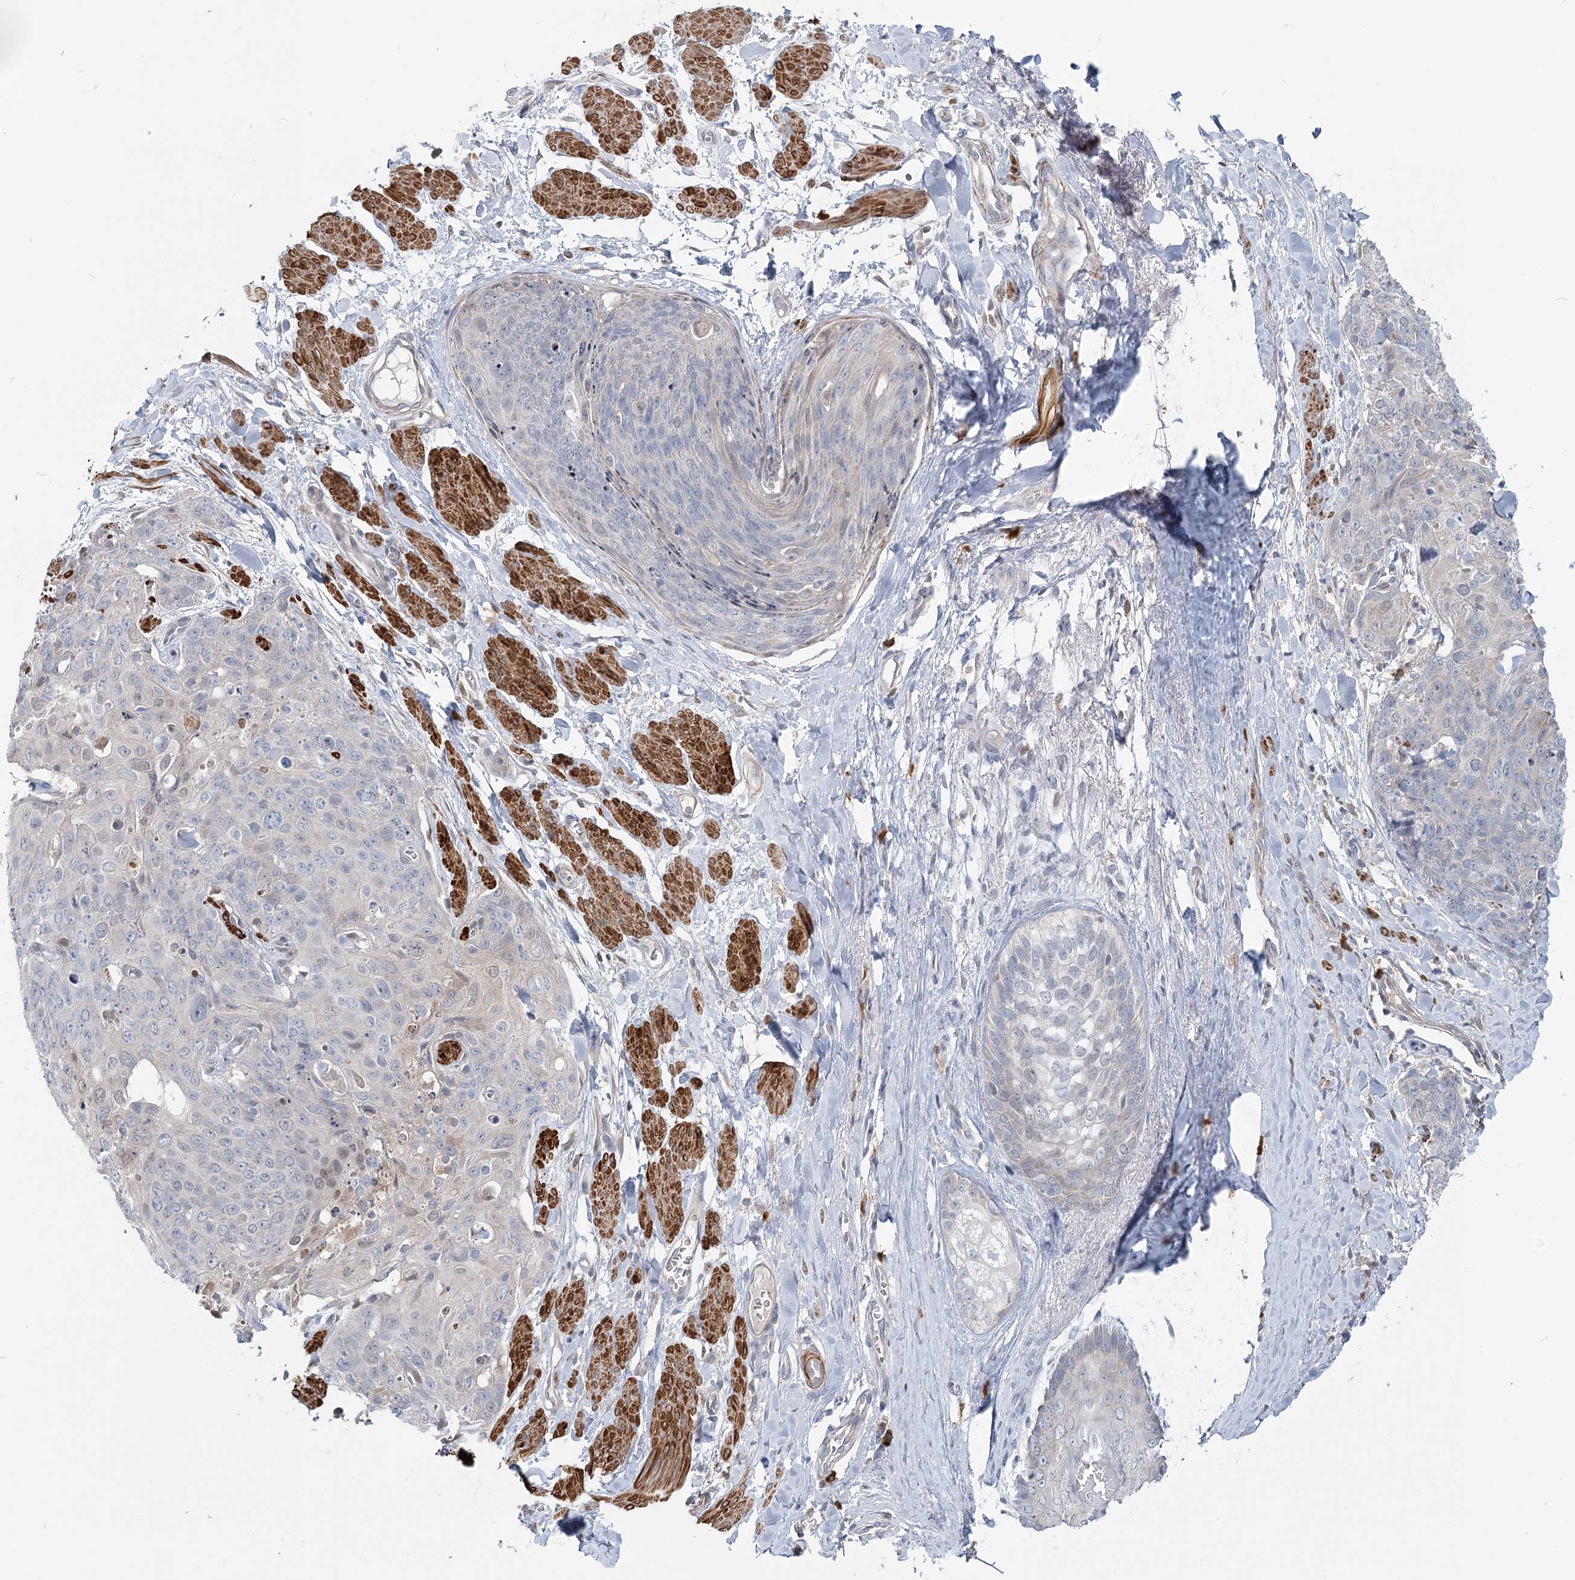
{"staining": {"intensity": "negative", "quantity": "none", "location": "none"}, "tissue": "skin cancer", "cell_type": "Tumor cells", "image_type": "cancer", "snomed": [{"axis": "morphology", "description": "Squamous cell carcinoma, NOS"}, {"axis": "topography", "description": "Skin"}, {"axis": "topography", "description": "Vulva"}], "caption": "Human skin cancer (squamous cell carcinoma) stained for a protein using IHC shows no staining in tumor cells.", "gene": "USP11", "patient": {"sex": "female", "age": 85}}